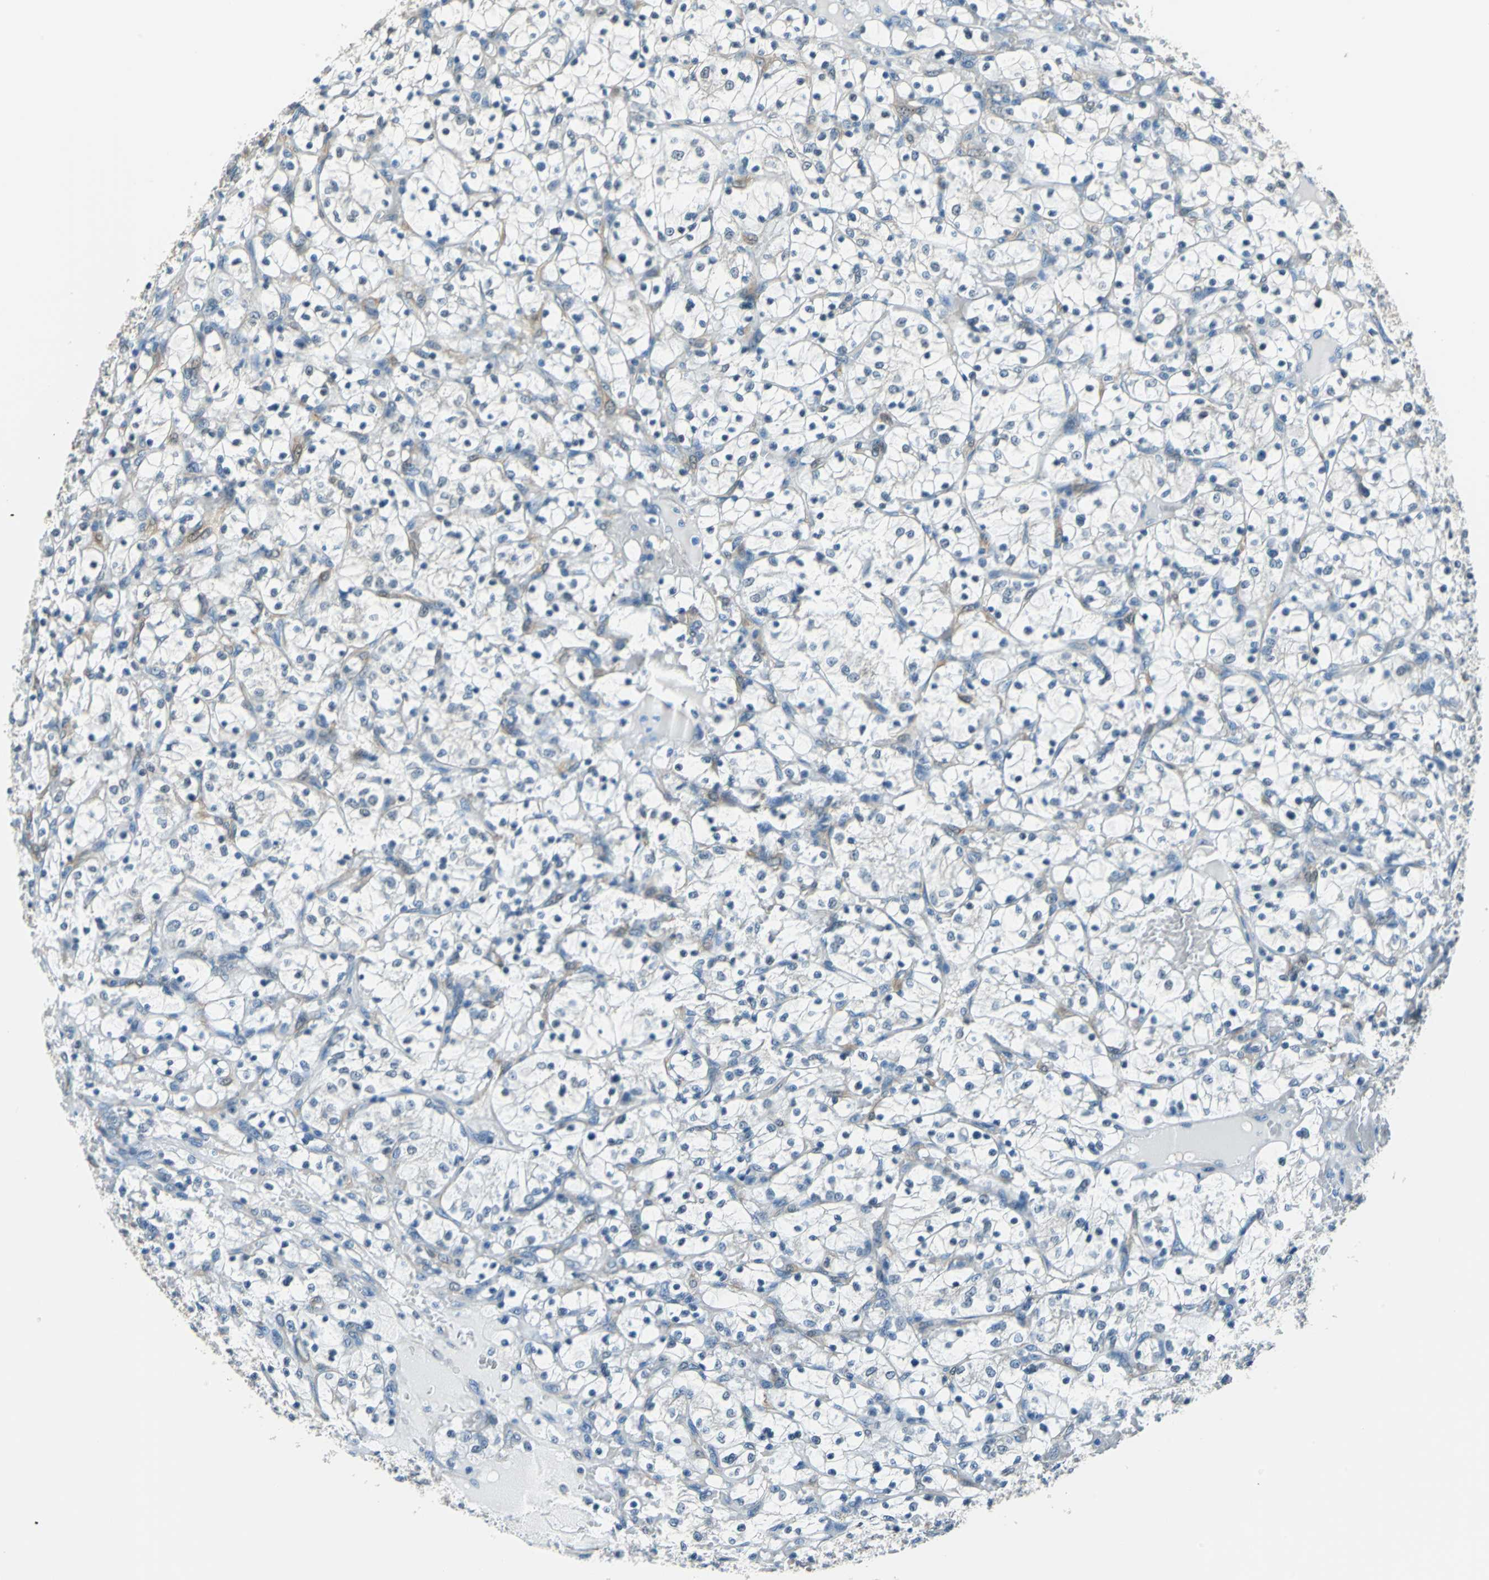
{"staining": {"intensity": "negative", "quantity": "none", "location": "none"}, "tissue": "renal cancer", "cell_type": "Tumor cells", "image_type": "cancer", "snomed": [{"axis": "morphology", "description": "Adenocarcinoma, NOS"}, {"axis": "topography", "description": "Kidney"}], "caption": "This histopathology image is of adenocarcinoma (renal) stained with immunohistochemistry (IHC) to label a protein in brown with the nuclei are counter-stained blue. There is no staining in tumor cells. (DAB (3,3'-diaminobenzidine) immunohistochemistry (IHC), high magnification).", "gene": "FKBP4", "patient": {"sex": "female", "age": 69}}